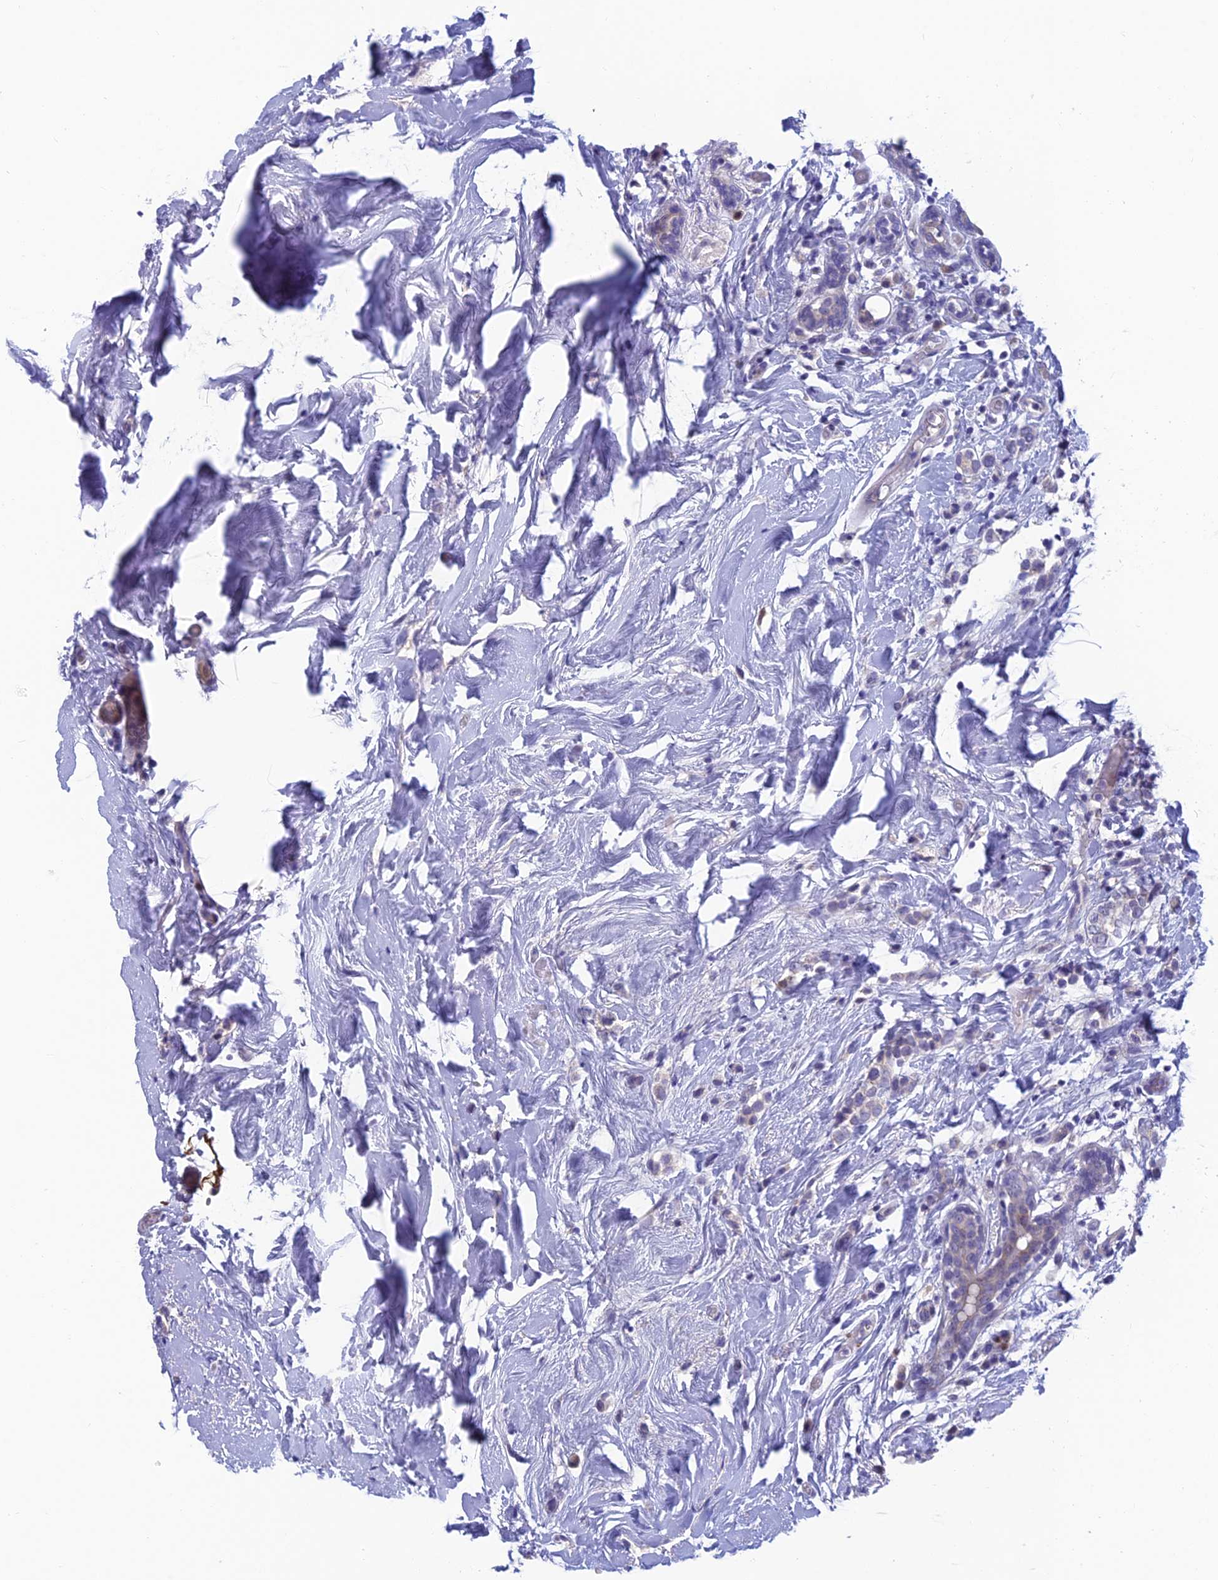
{"staining": {"intensity": "negative", "quantity": "none", "location": "none"}, "tissue": "breast cancer", "cell_type": "Tumor cells", "image_type": "cancer", "snomed": [{"axis": "morphology", "description": "Normal tissue, NOS"}, {"axis": "morphology", "description": "Lobular carcinoma"}, {"axis": "topography", "description": "Breast"}], "caption": "IHC of breast lobular carcinoma reveals no staining in tumor cells.", "gene": "XPO7", "patient": {"sex": "female", "age": 47}}